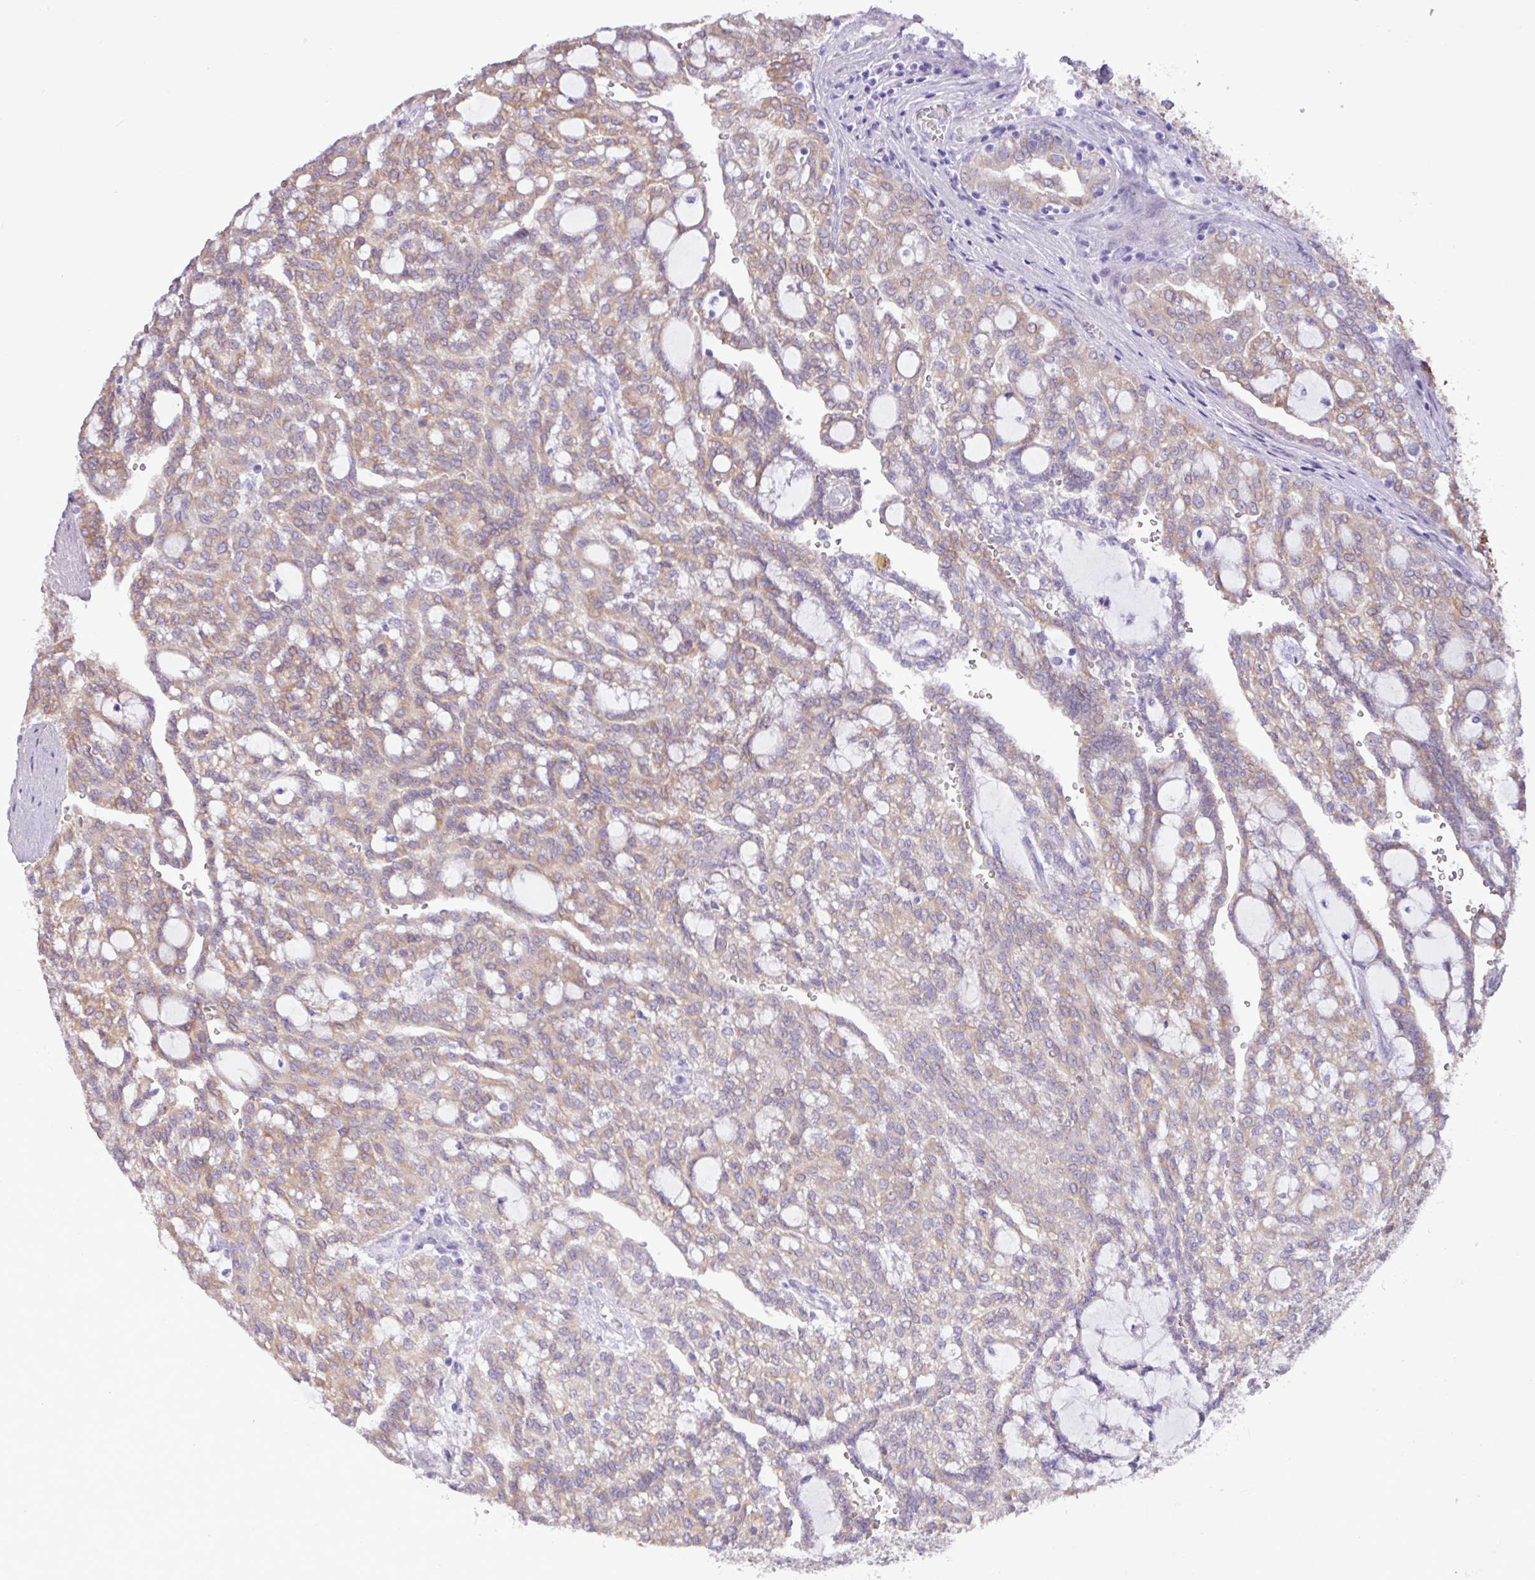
{"staining": {"intensity": "moderate", "quantity": "25%-75%", "location": "cytoplasmic/membranous"}, "tissue": "renal cancer", "cell_type": "Tumor cells", "image_type": "cancer", "snomed": [{"axis": "morphology", "description": "Adenocarcinoma, NOS"}, {"axis": "topography", "description": "Kidney"}], "caption": "Renal adenocarcinoma was stained to show a protein in brown. There is medium levels of moderate cytoplasmic/membranous positivity in approximately 25%-75% of tumor cells. Using DAB (brown) and hematoxylin (blue) stains, captured at high magnification using brightfield microscopy.", "gene": "SLC38A1", "patient": {"sex": "male", "age": 63}}